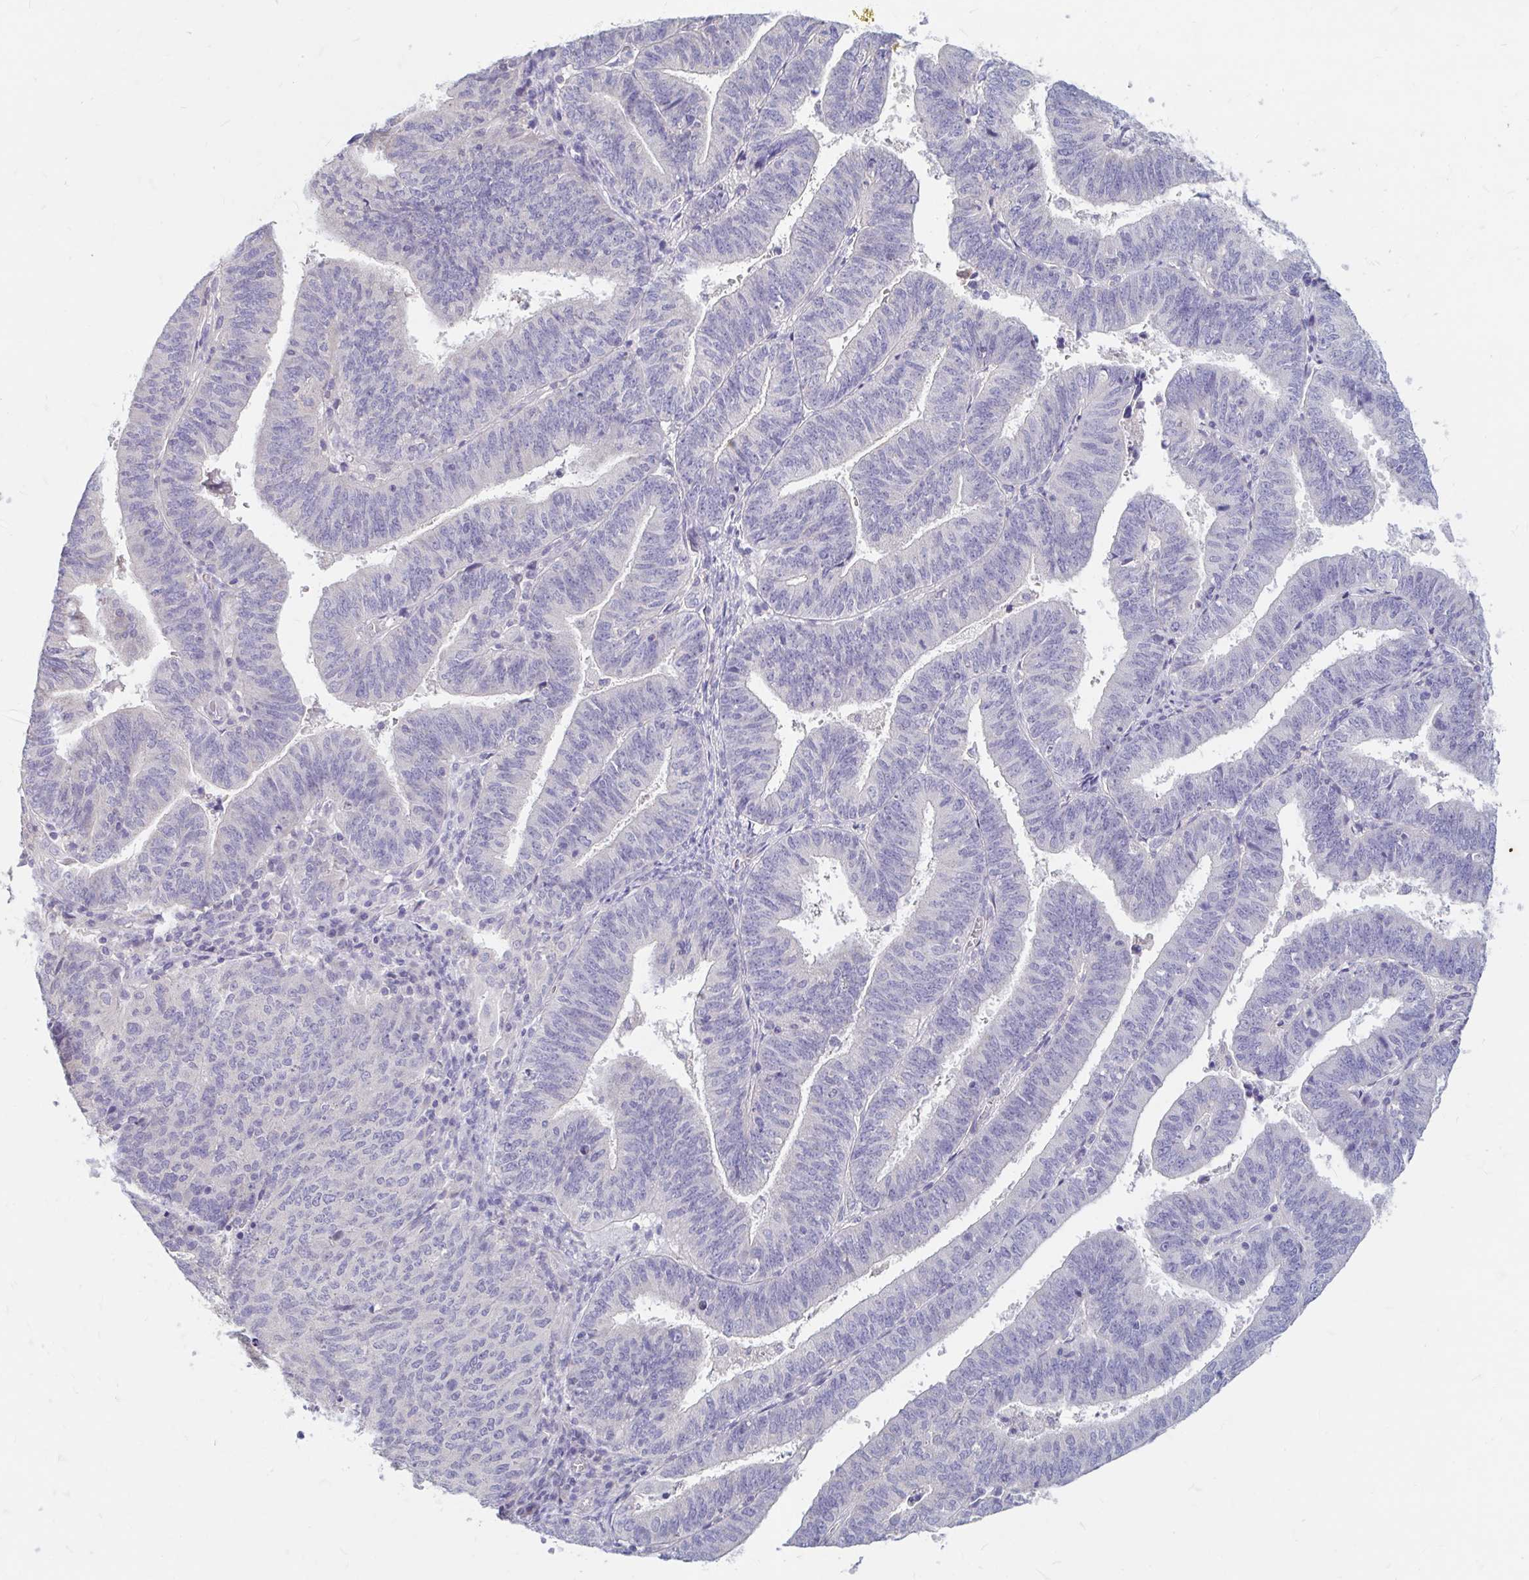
{"staining": {"intensity": "negative", "quantity": "none", "location": "none"}, "tissue": "endometrial cancer", "cell_type": "Tumor cells", "image_type": "cancer", "snomed": [{"axis": "morphology", "description": "Adenocarcinoma, NOS"}, {"axis": "topography", "description": "Endometrium"}], "caption": "A micrograph of human endometrial adenocarcinoma is negative for staining in tumor cells. (Stains: DAB immunohistochemistry with hematoxylin counter stain, Microscopy: brightfield microscopy at high magnification).", "gene": "ADH1A", "patient": {"sex": "female", "age": 82}}